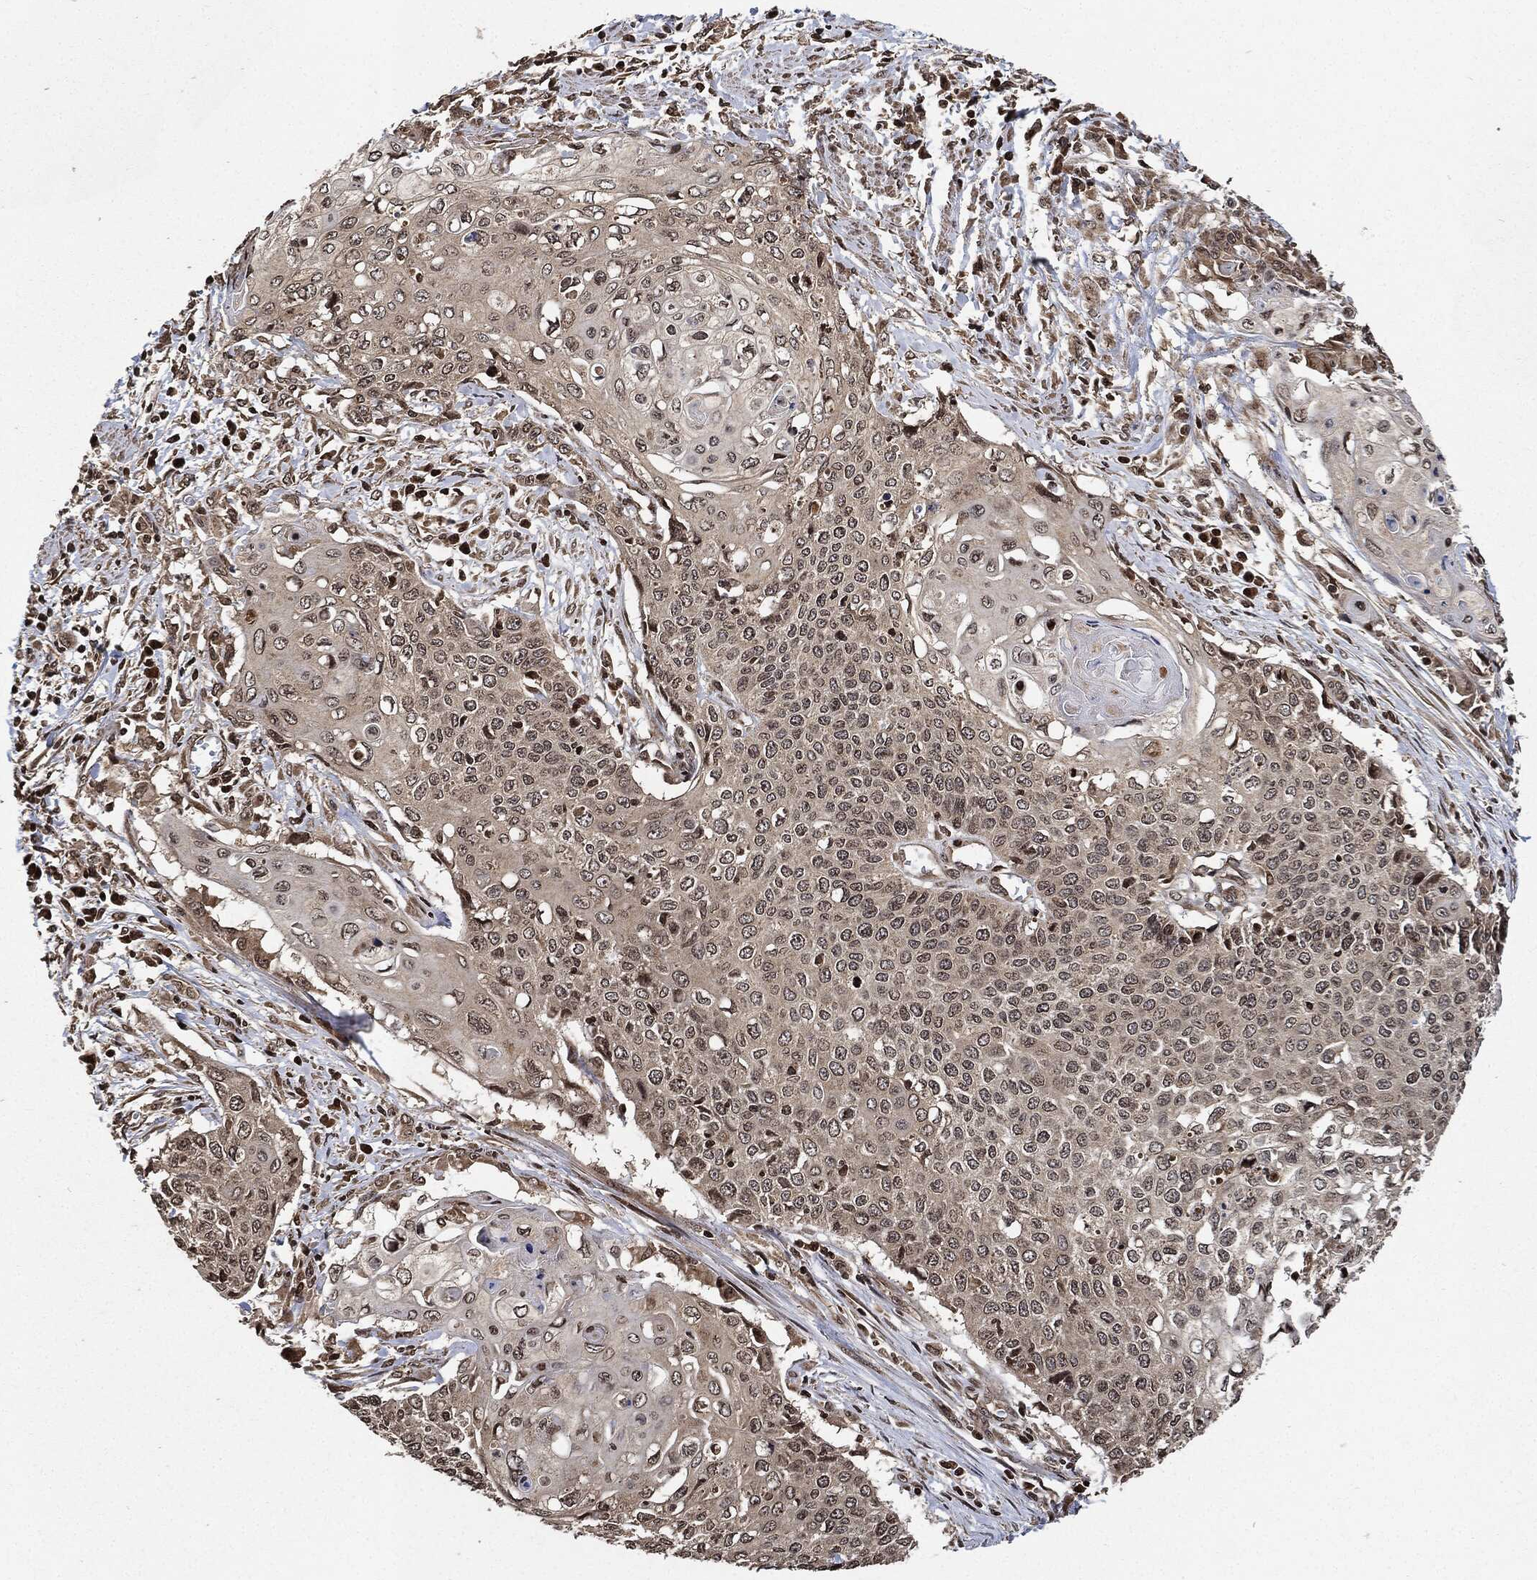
{"staining": {"intensity": "negative", "quantity": "none", "location": "none"}, "tissue": "cervical cancer", "cell_type": "Tumor cells", "image_type": "cancer", "snomed": [{"axis": "morphology", "description": "Squamous cell carcinoma, NOS"}, {"axis": "topography", "description": "Cervix"}], "caption": "The image reveals no significant expression in tumor cells of squamous cell carcinoma (cervical).", "gene": "PDK1", "patient": {"sex": "female", "age": 39}}